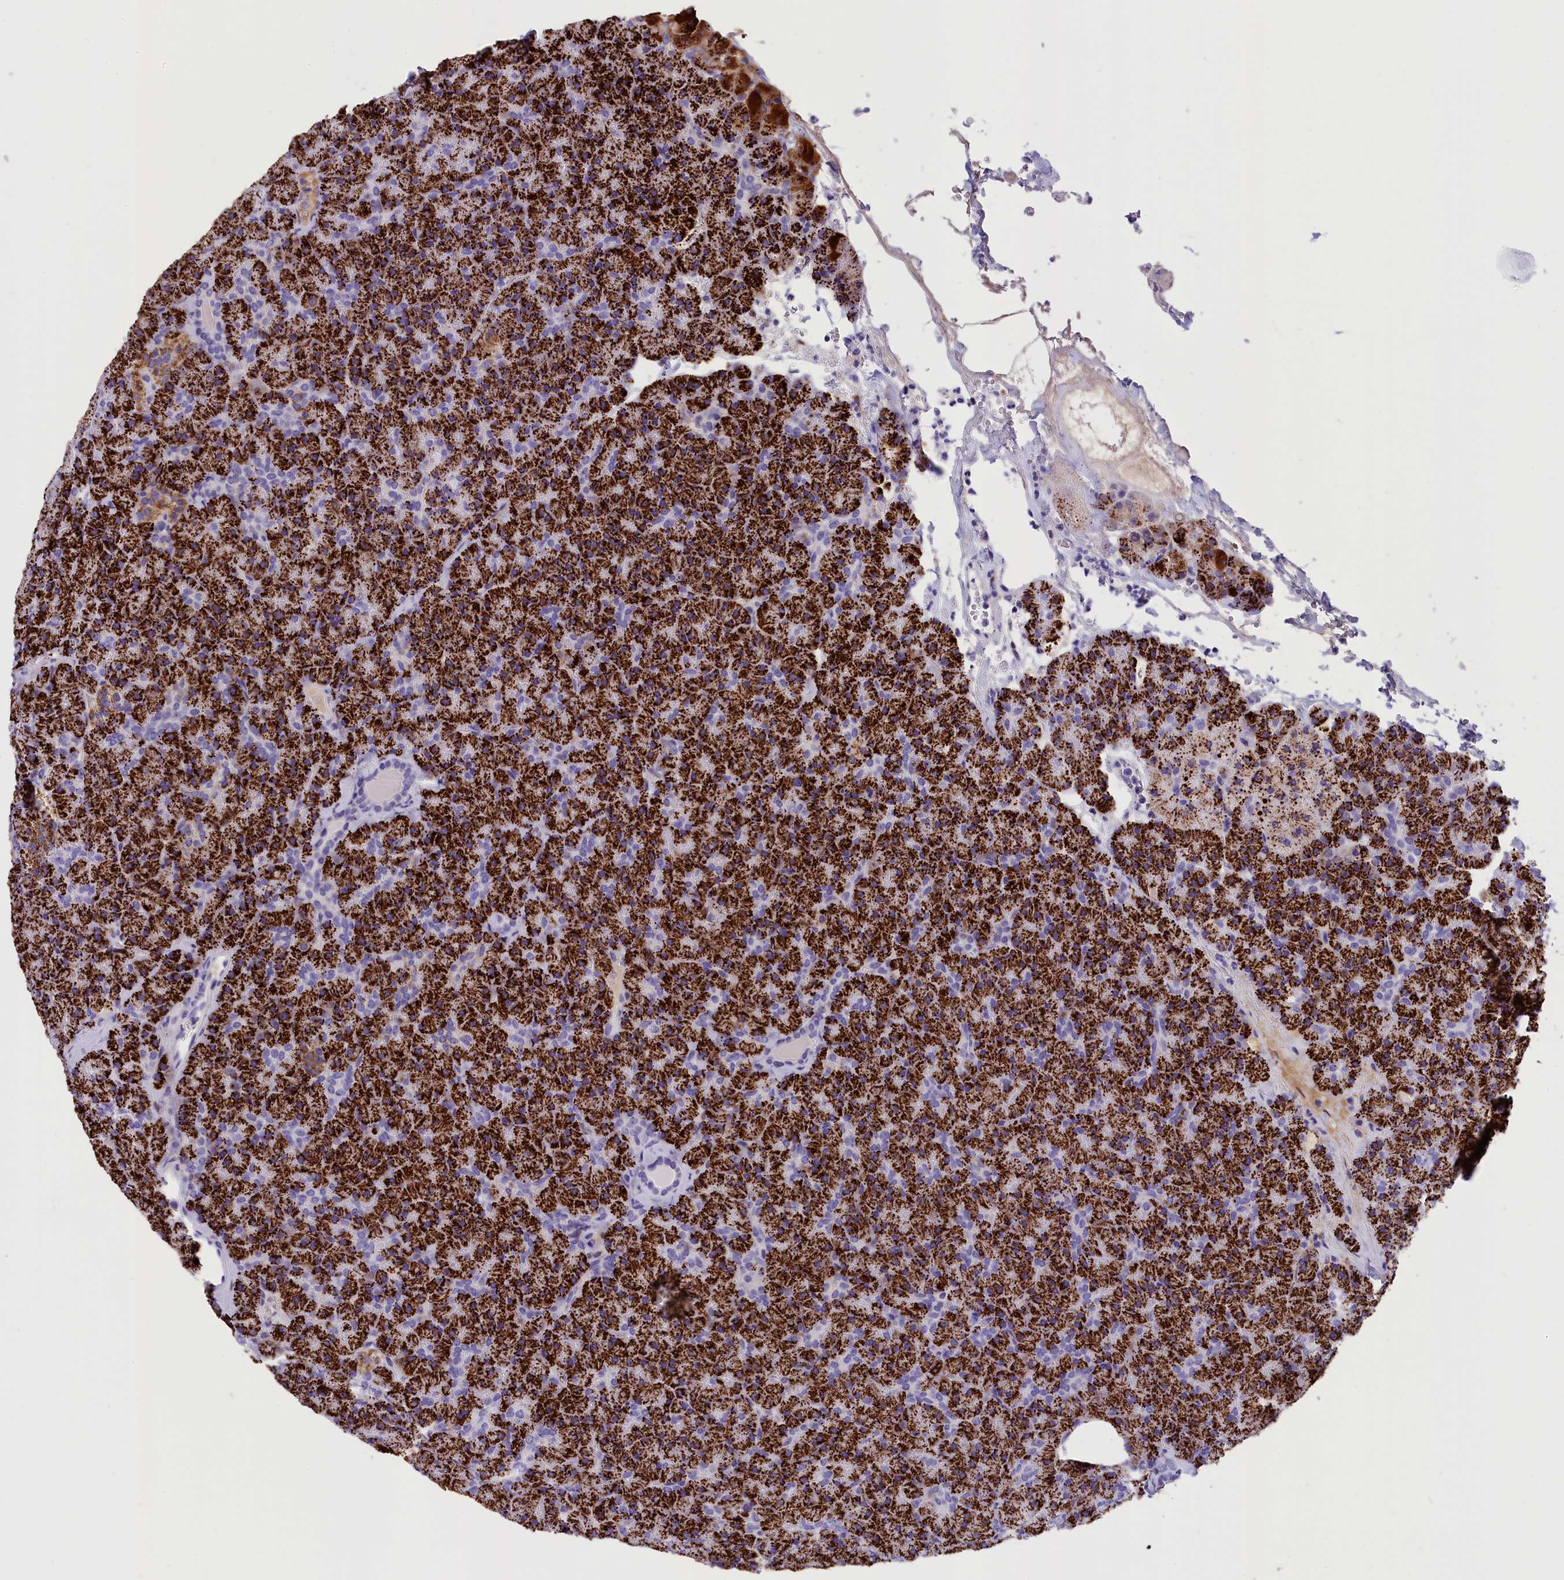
{"staining": {"intensity": "strong", "quantity": ">75%", "location": "cytoplasmic/membranous"}, "tissue": "pancreas", "cell_type": "Exocrine glandular cells", "image_type": "normal", "snomed": [{"axis": "morphology", "description": "Normal tissue, NOS"}, {"axis": "topography", "description": "Pancreas"}], "caption": "The photomicrograph reveals immunohistochemical staining of benign pancreas. There is strong cytoplasmic/membranous positivity is present in approximately >75% of exocrine glandular cells. Using DAB (brown) and hematoxylin (blue) stains, captured at high magnification using brightfield microscopy.", "gene": "ABAT", "patient": {"sex": "male", "age": 36}}